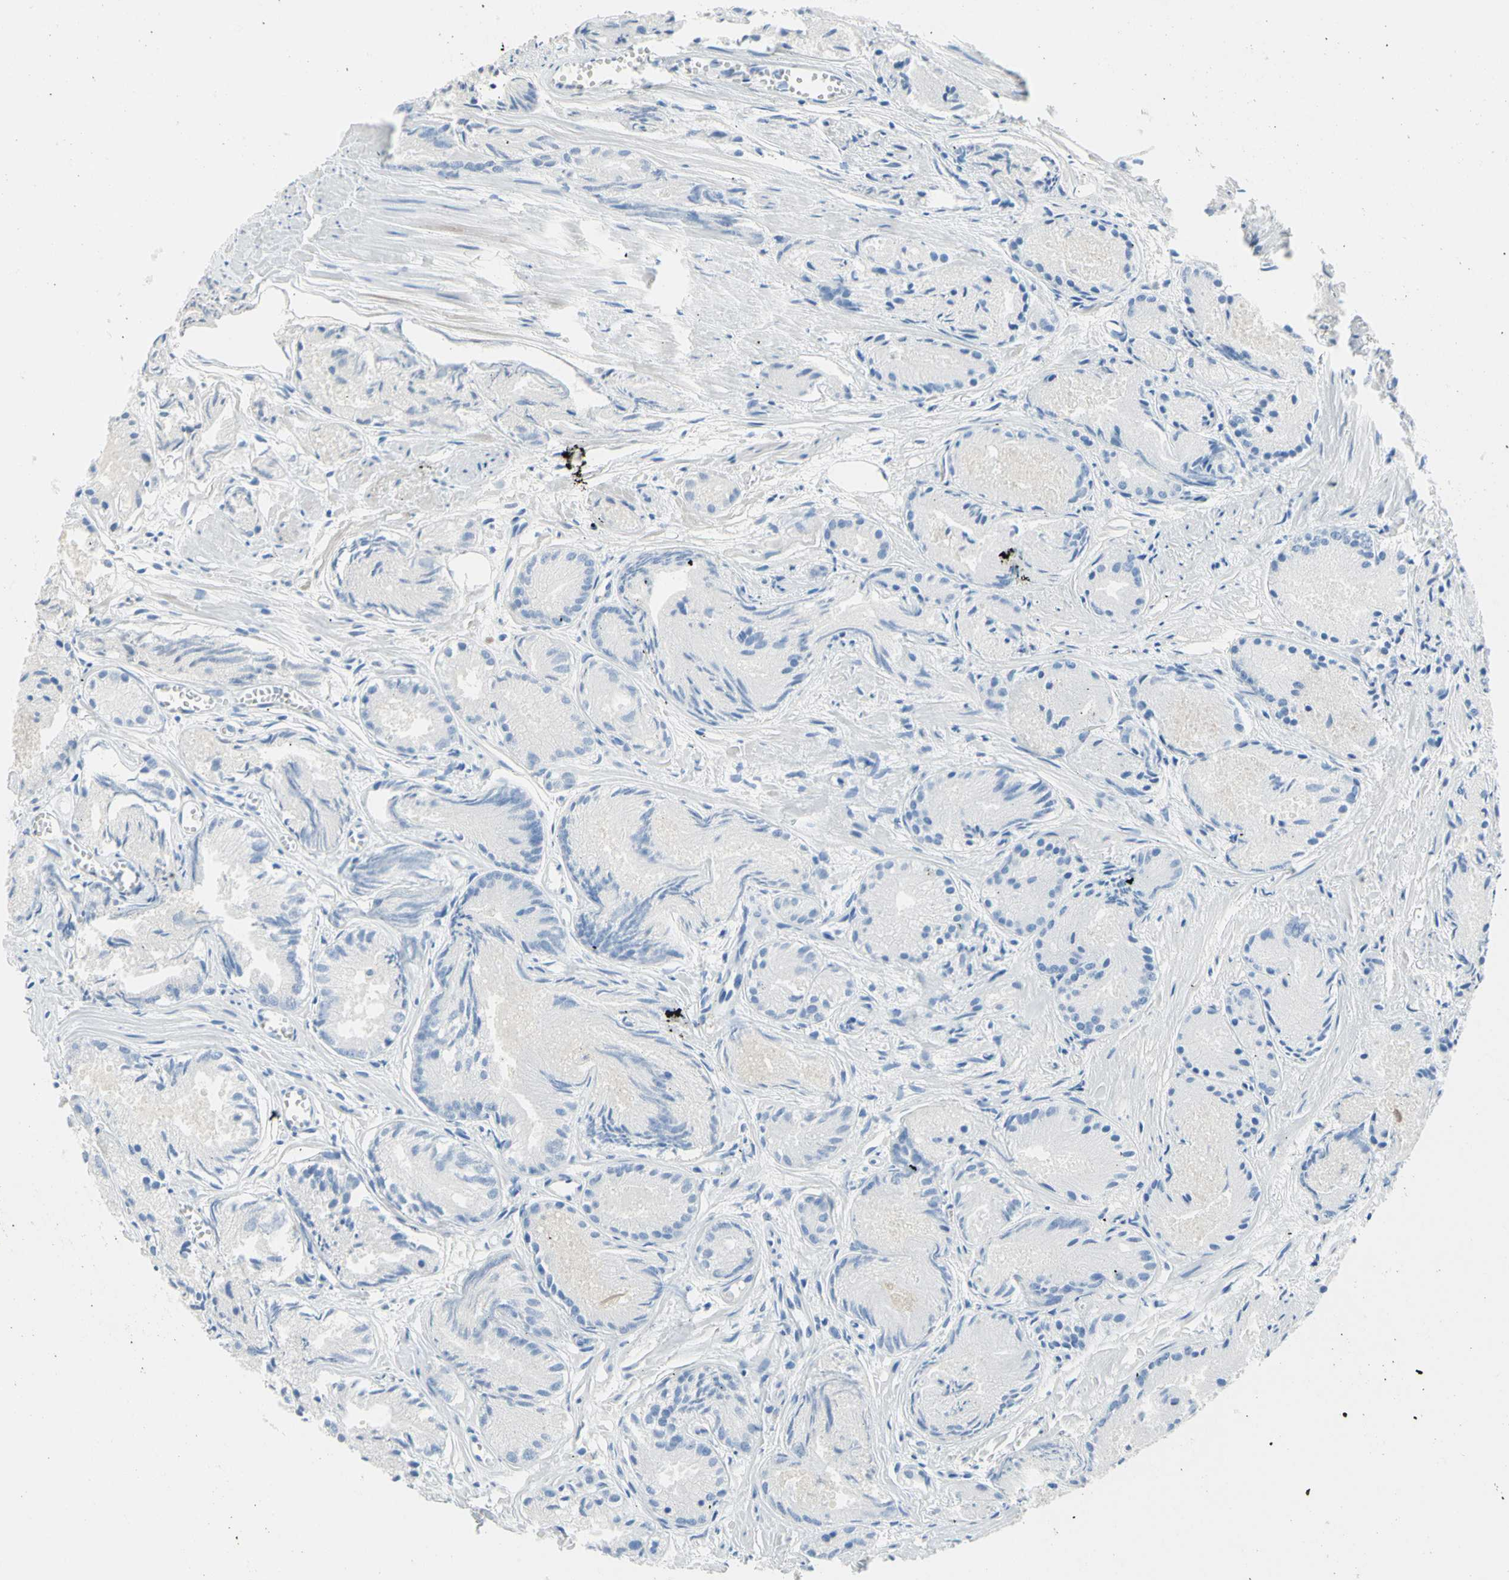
{"staining": {"intensity": "negative", "quantity": "none", "location": "none"}, "tissue": "prostate cancer", "cell_type": "Tumor cells", "image_type": "cancer", "snomed": [{"axis": "morphology", "description": "Adenocarcinoma, Low grade"}, {"axis": "topography", "description": "Prostate"}], "caption": "Image shows no significant protein expression in tumor cells of prostate cancer (adenocarcinoma (low-grade)). (DAB (3,3'-diaminobenzidine) IHC, high magnification).", "gene": "IL6ST", "patient": {"sex": "male", "age": 72}}